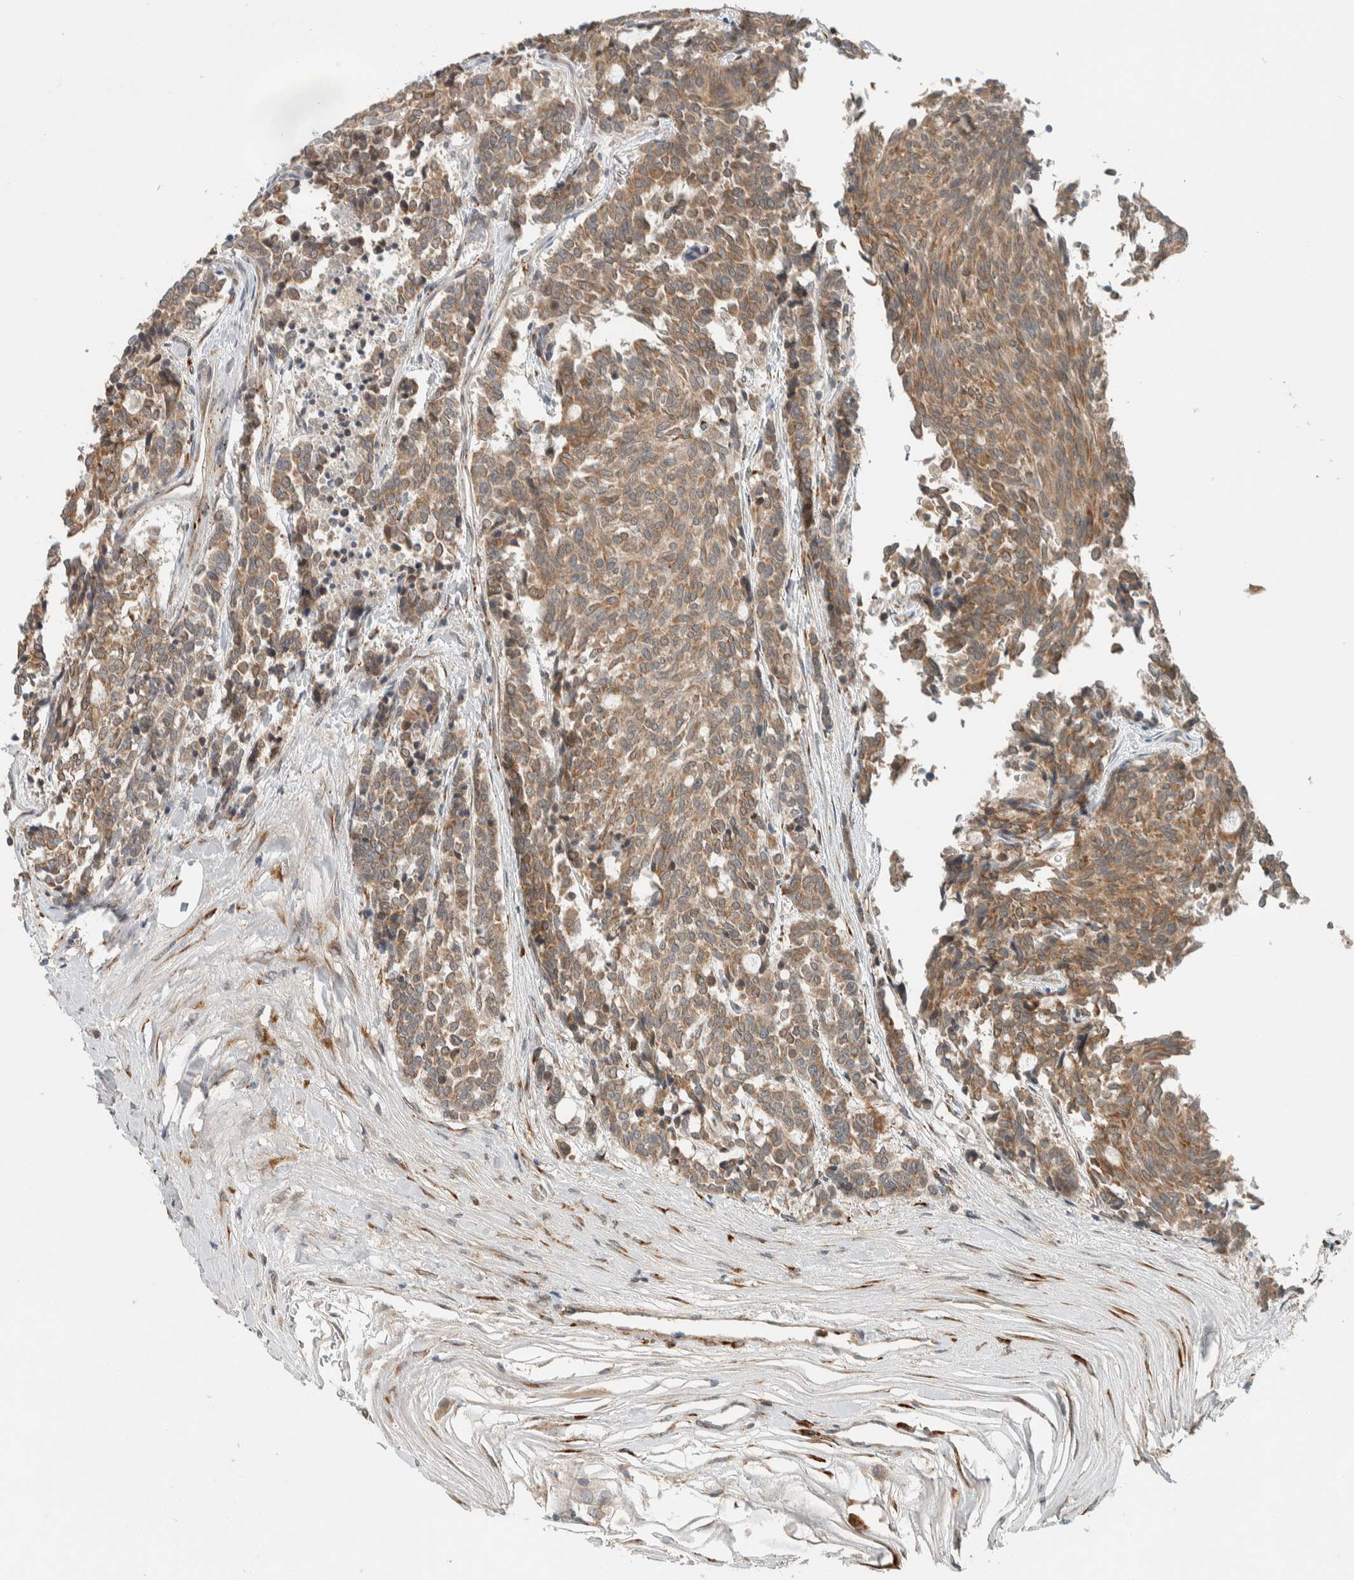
{"staining": {"intensity": "moderate", "quantity": ">75%", "location": "cytoplasmic/membranous"}, "tissue": "carcinoid", "cell_type": "Tumor cells", "image_type": "cancer", "snomed": [{"axis": "morphology", "description": "Carcinoid, malignant, NOS"}, {"axis": "topography", "description": "Pancreas"}], "caption": "Protein expression analysis of human carcinoid reveals moderate cytoplasmic/membranous staining in about >75% of tumor cells. The staining is performed using DAB (3,3'-diaminobenzidine) brown chromogen to label protein expression. The nuclei are counter-stained blue using hematoxylin.", "gene": "CTBP2", "patient": {"sex": "female", "age": 54}}